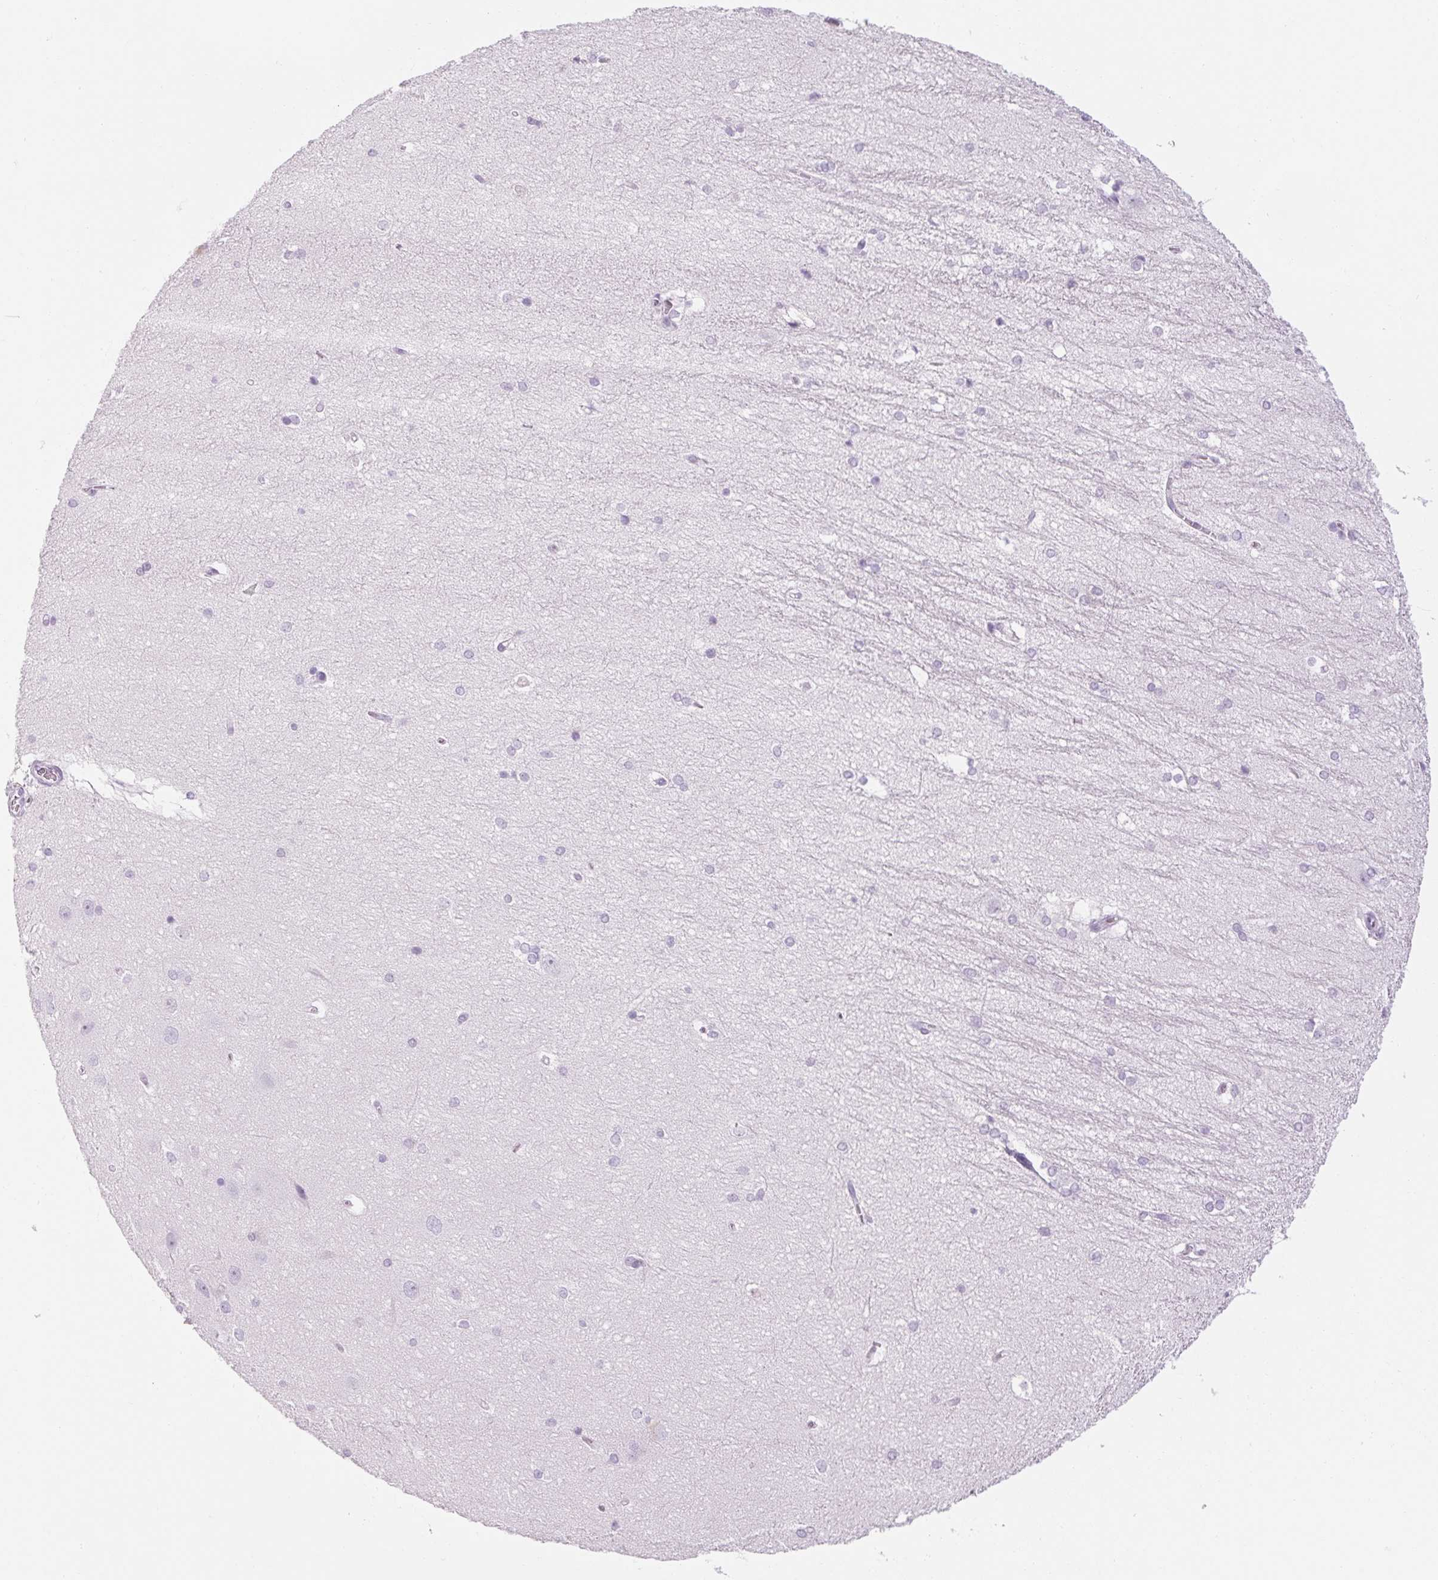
{"staining": {"intensity": "negative", "quantity": "none", "location": "none"}, "tissue": "hippocampus", "cell_type": "Glial cells", "image_type": "normal", "snomed": [{"axis": "morphology", "description": "Normal tissue, NOS"}, {"axis": "topography", "description": "Cerebral cortex"}, {"axis": "topography", "description": "Hippocampus"}], "caption": "This is a photomicrograph of immunohistochemistry staining of unremarkable hippocampus, which shows no expression in glial cells.", "gene": "RPTN", "patient": {"sex": "female", "age": 19}}